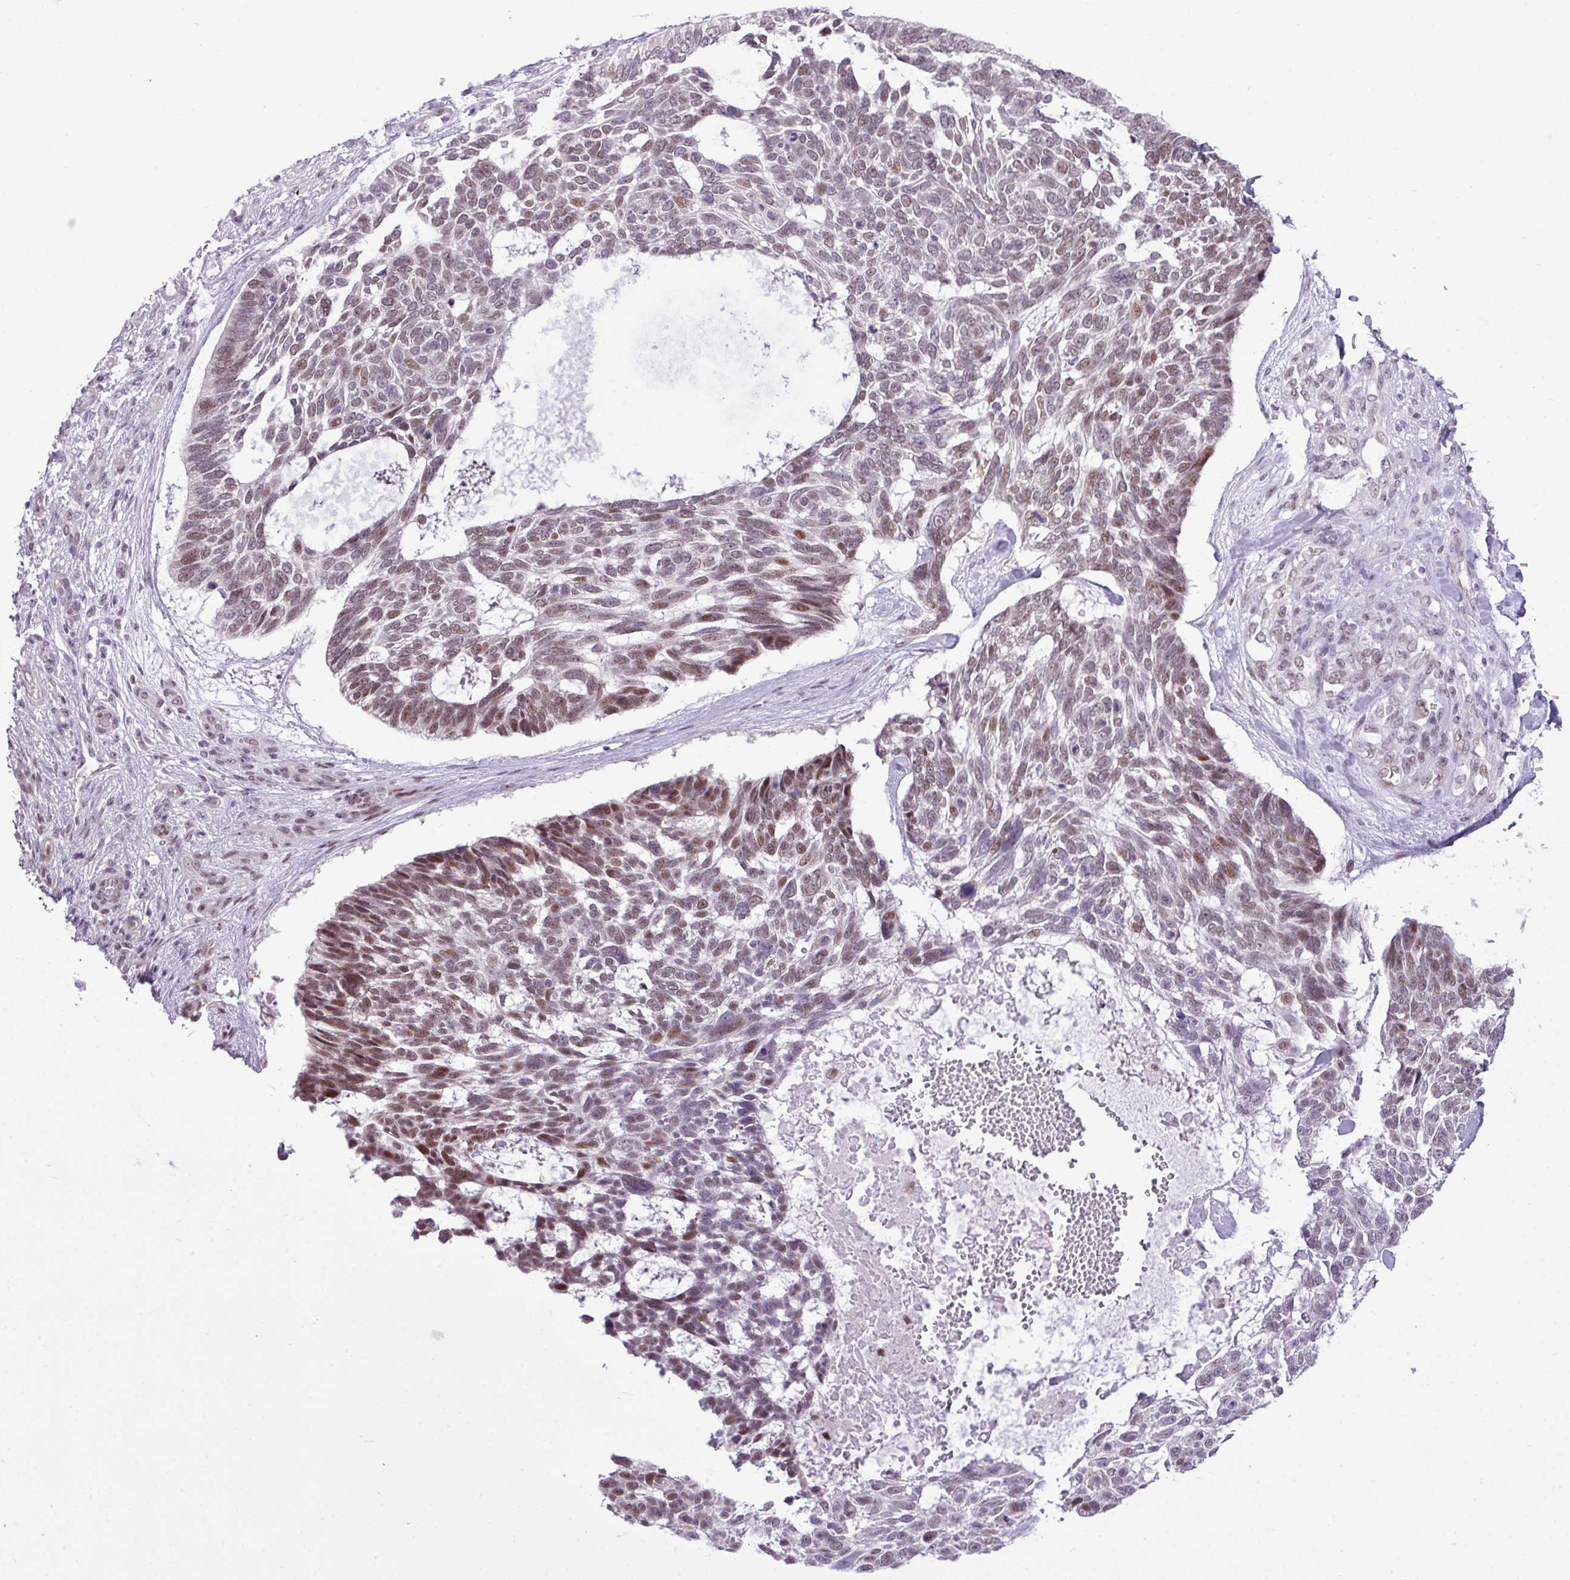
{"staining": {"intensity": "moderate", "quantity": "25%-75%", "location": "nuclear"}, "tissue": "skin cancer", "cell_type": "Tumor cells", "image_type": "cancer", "snomed": [{"axis": "morphology", "description": "Basal cell carcinoma"}, {"axis": "topography", "description": "Skin"}], "caption": "Protein staining of basal cell carcinoma (skin) tissue demonstrates moderate nuclear positivity in about 25%-75% of tumor cells.", "gene": "ELOA2", "patient": {"sex": "male", "age": 88}}